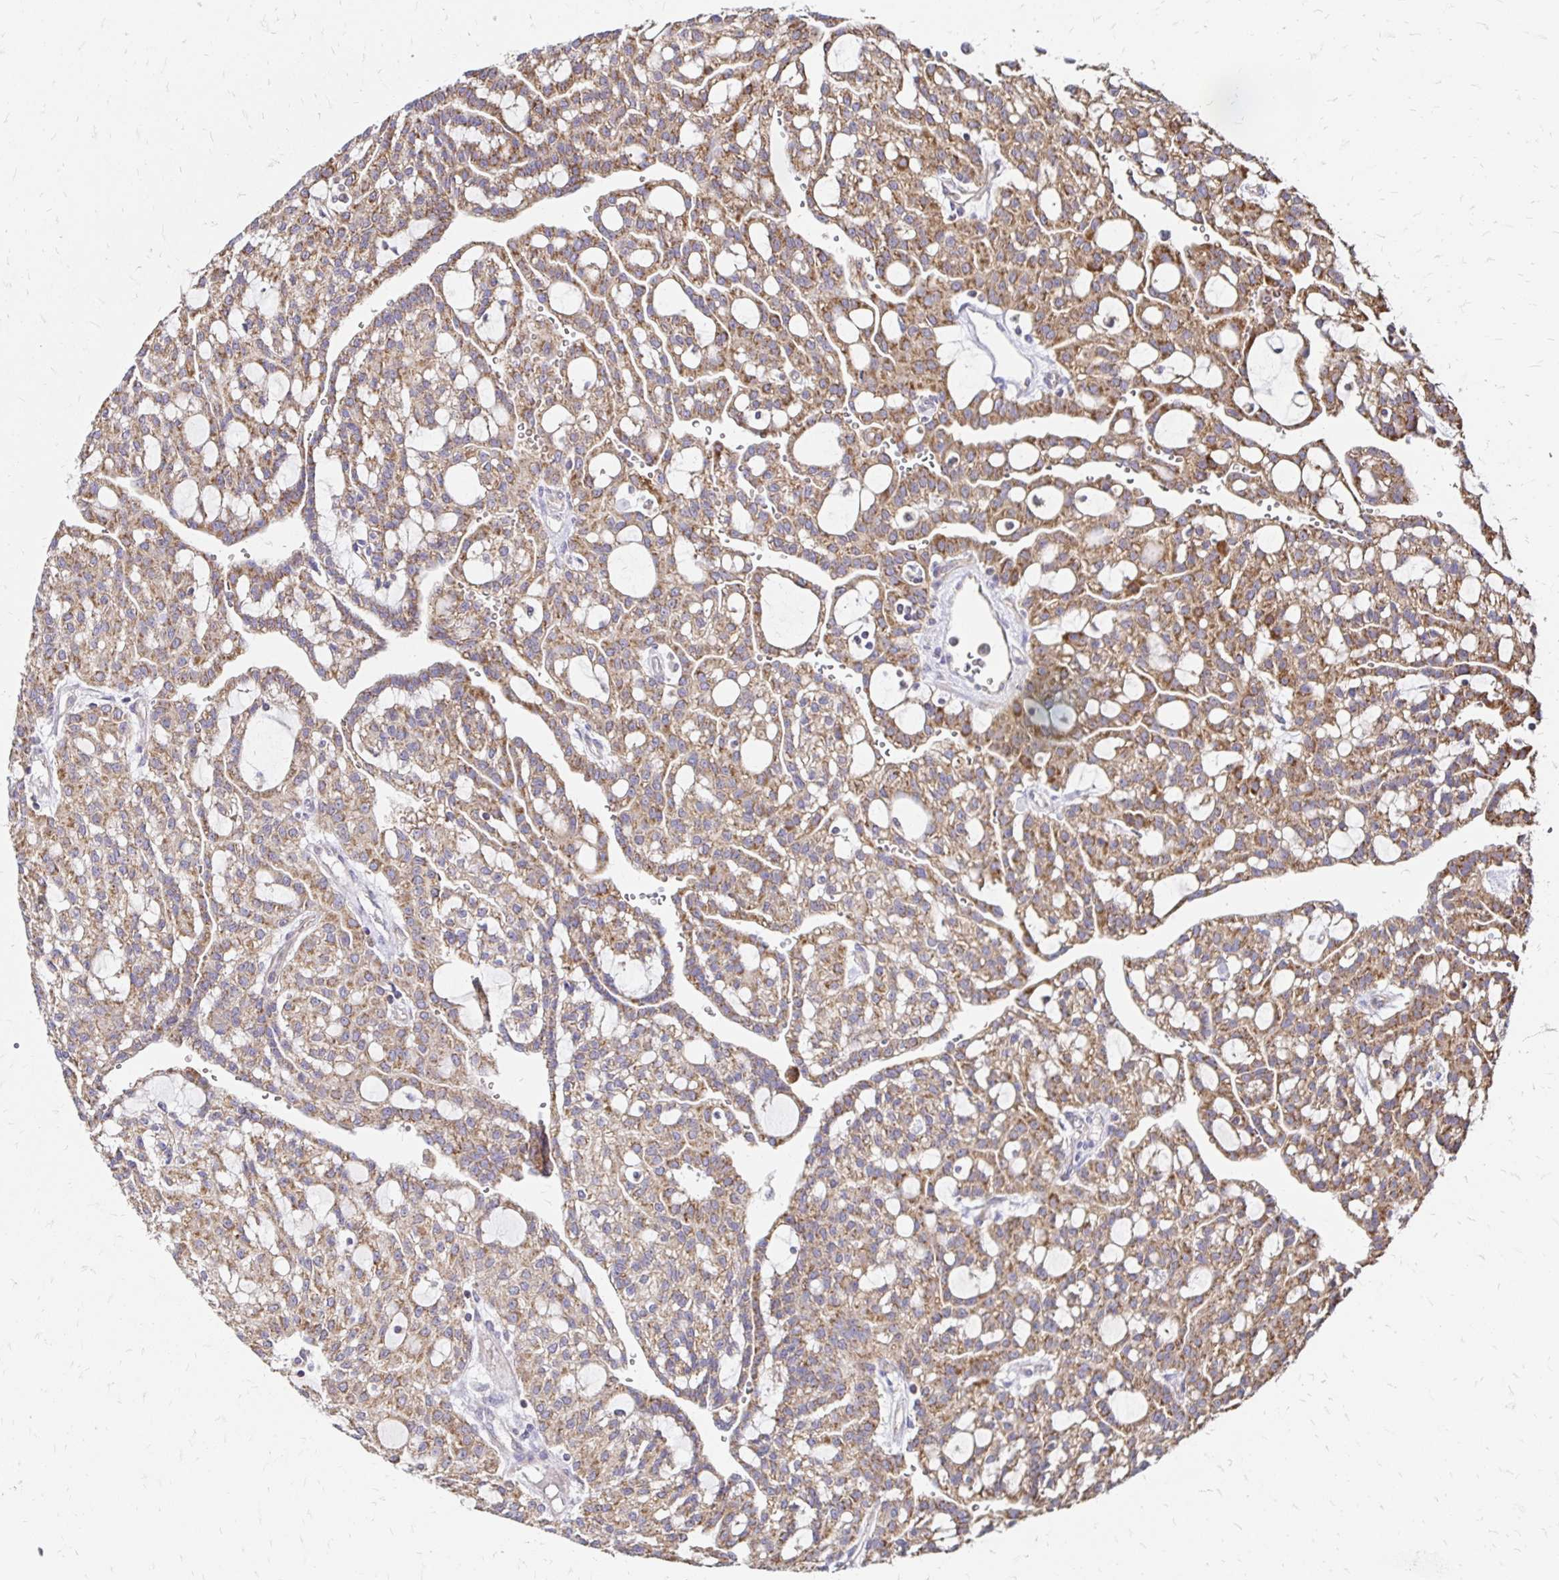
{"staining": {"intensity": "moderate", "quantity": ">75%", "location": "cytoplasmic/membranous"}, "tissue": "renal cancer", "cell_type": "Tumor cells", "image_type": "cancer", "snomed": [{"axis": "morphology", "description": "Adenocarcinoma, NOS"}, {"axis": "topography", "description": "Kidney"}], "caption": "Human renal cancer (adenocarcinoma) stained with a brown dye exhibits moderate cytoplasmic/membranous positive positivity in approximately >75% of tumor cells.", "gene": "ZW10", "patient": {"sex": "male", "age": 63}}